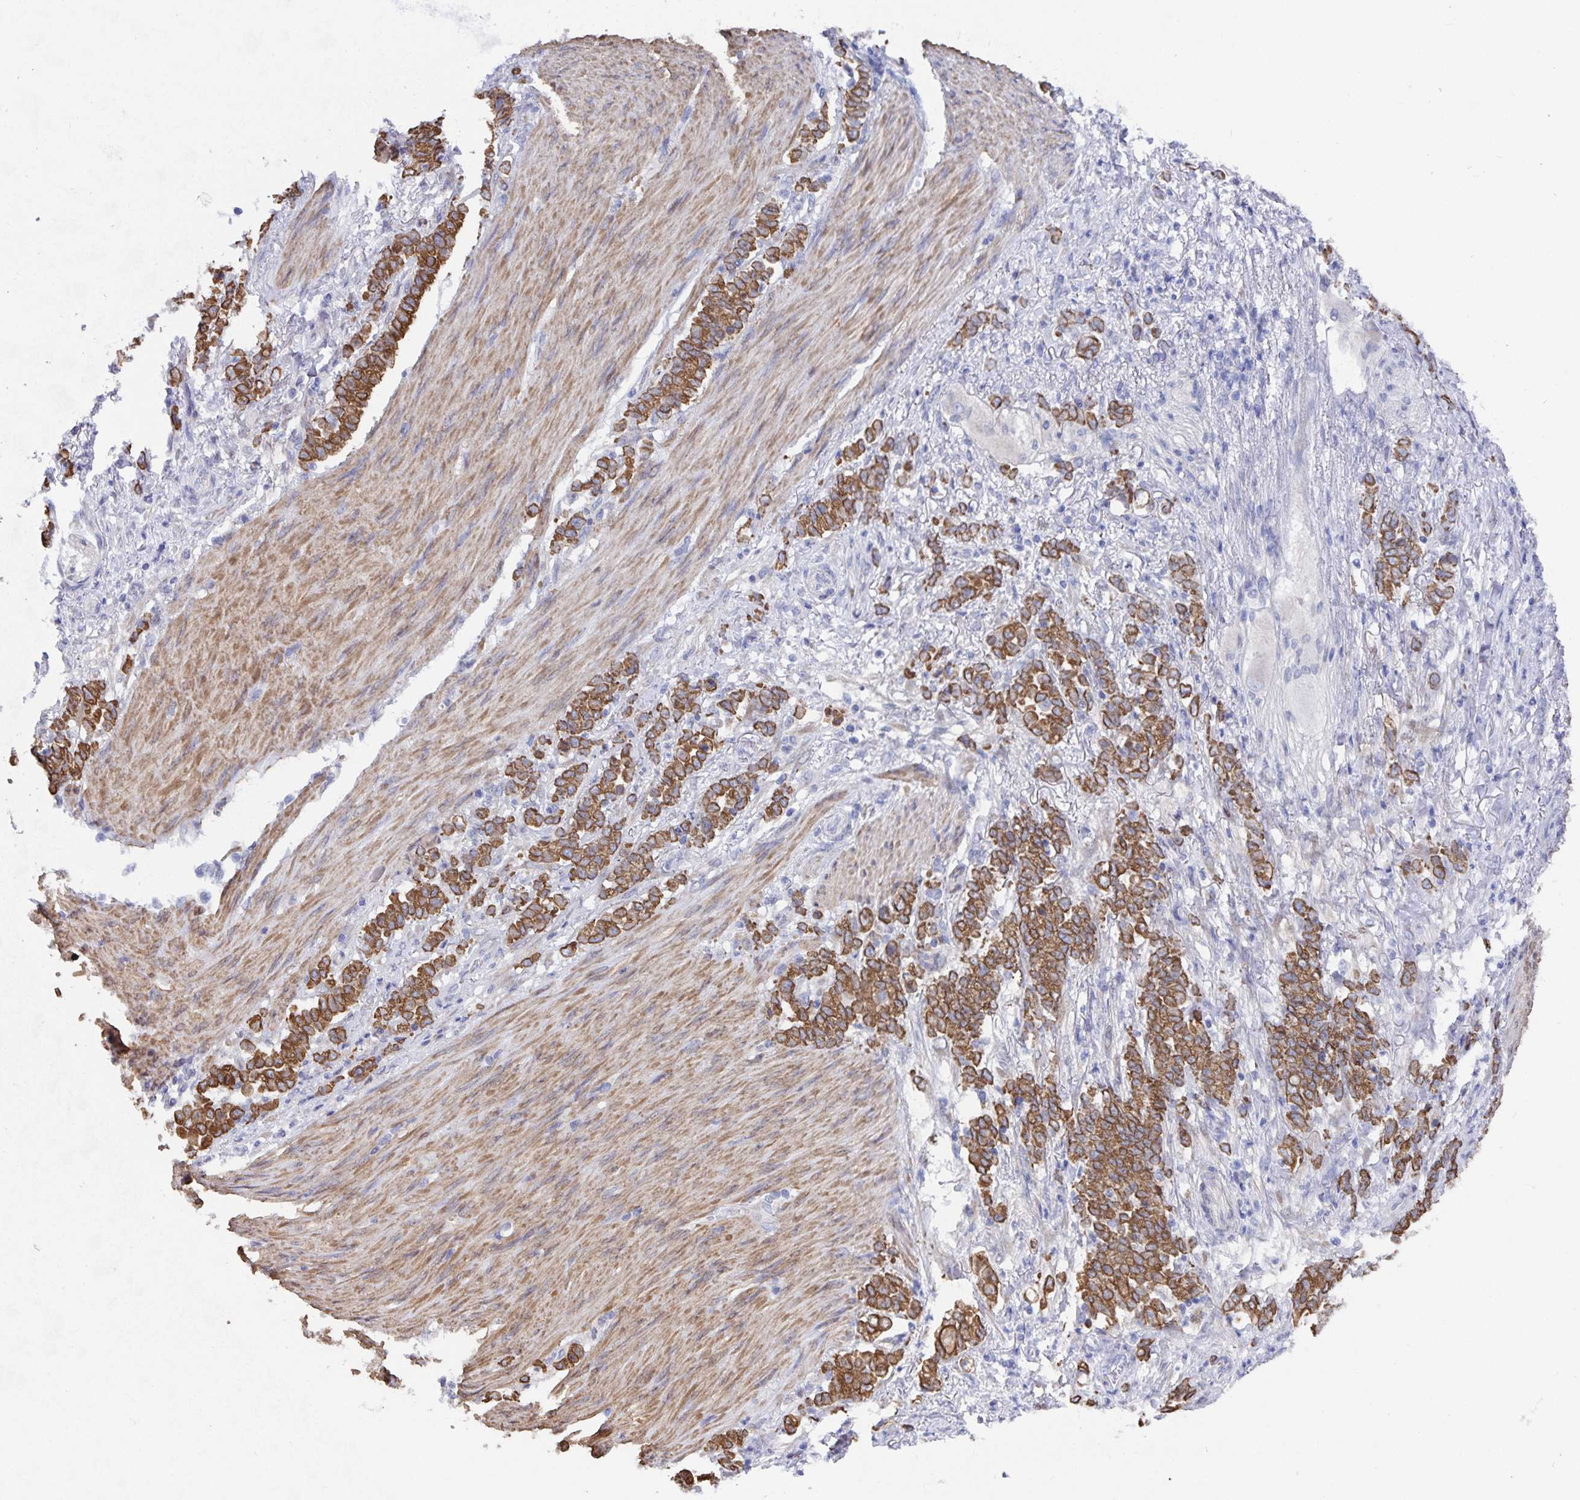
{"staining": {"intensity": "moderate", "quantity": ">75%", "location": "cytoplasmic/membranous"}, "tissue": "stomach cancer", "cell_type": "Tumor cells", "image_type": "cancer", "snomed": [{"axis": "morphology", "description": "Adenocarcinoma, NOS"}, {"axis": "topography", "description": "Stomach"}], "caption": "High-magnification brightfield microscopy of adenocarcinoma (stomach) stained with DAB (brown) and counterstained with hematoxylin (blue). tumor cells exhibit moderate cytoplasmic/membranous staining is present in about>75% of cells.", "gene": "ZIK1", "patient": {"sex": "female", "age": 79}}